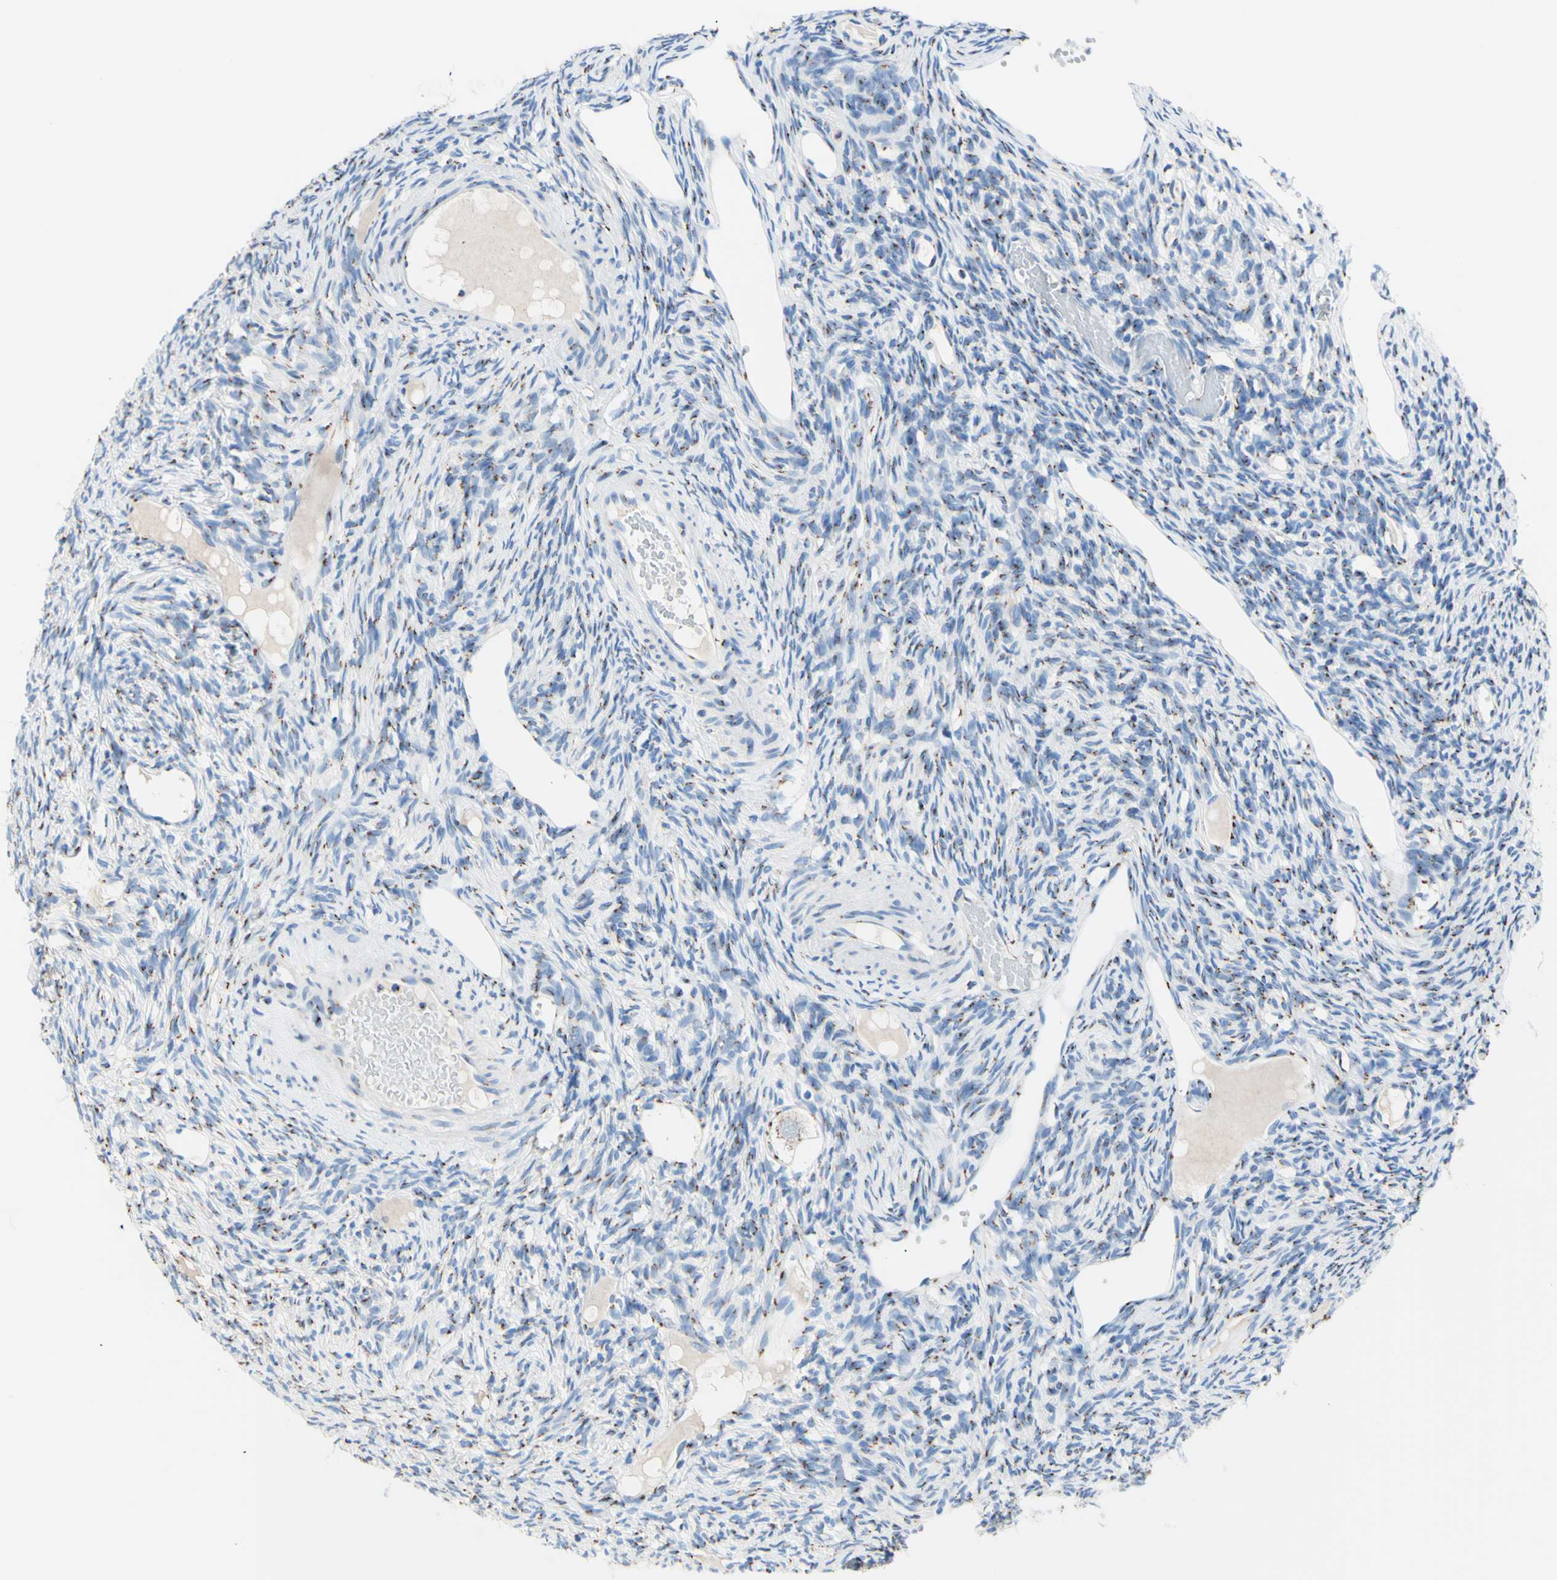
{"staining": {"intensity": "weak", "quantity": "25%-75%", "location": "cytoplasmic/membranous"}, "tissue": "ovary", "cell_type": "Ovarian stroma cells", "image_type": "normal", "snomed": [{"axis": "morphology", "description": "Normal tissue, NOS"}, {"axis": "topography", "description": "Ovary"}], "caption": "Protein staining reveals weak cytoplasmic/membranous positivity in about 25%-75% of ovarian stroma cells in normal ovary. (Brightfield microscopy of DAB IHC at high magnification).", "gene": "GALNT2", "patient": {"sex": "female", "age": 33}}